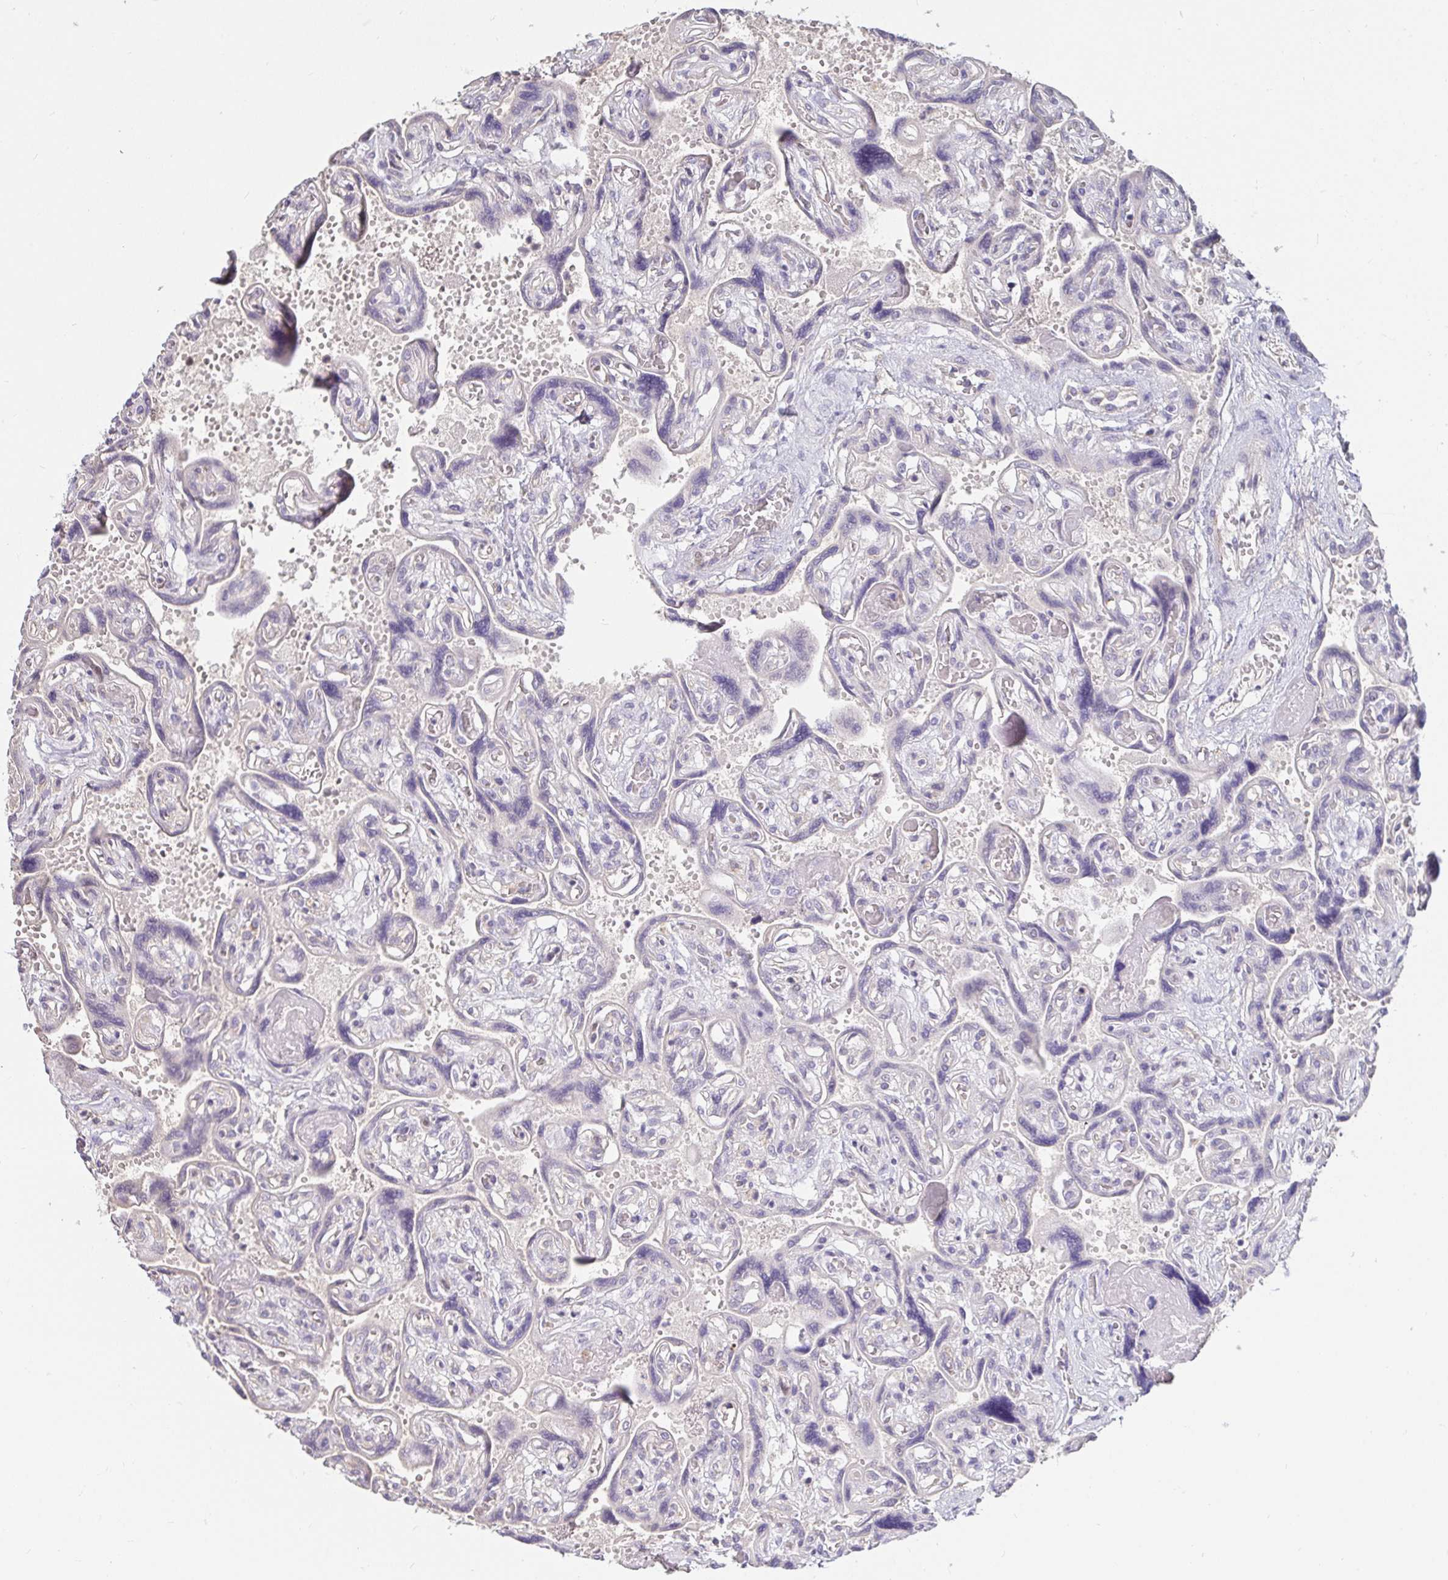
{"staining": {"intensity": "negative", "quantity": "none", "location": "none"}, "tissue": "placenta", "cell_type": "Decidual cells", "image_type": "normal", "snomed": [{"axis": "morphology", "description": "Normal tissue, NOS"}, {"axis": "topography", "description": "Placenta"}], "caption": "Immunohistochemistry (IHC) of normal placenta reveals no expression in decidual cells.", "gene": "ANLN", "patient": {"sex": "female", "age": 32}}